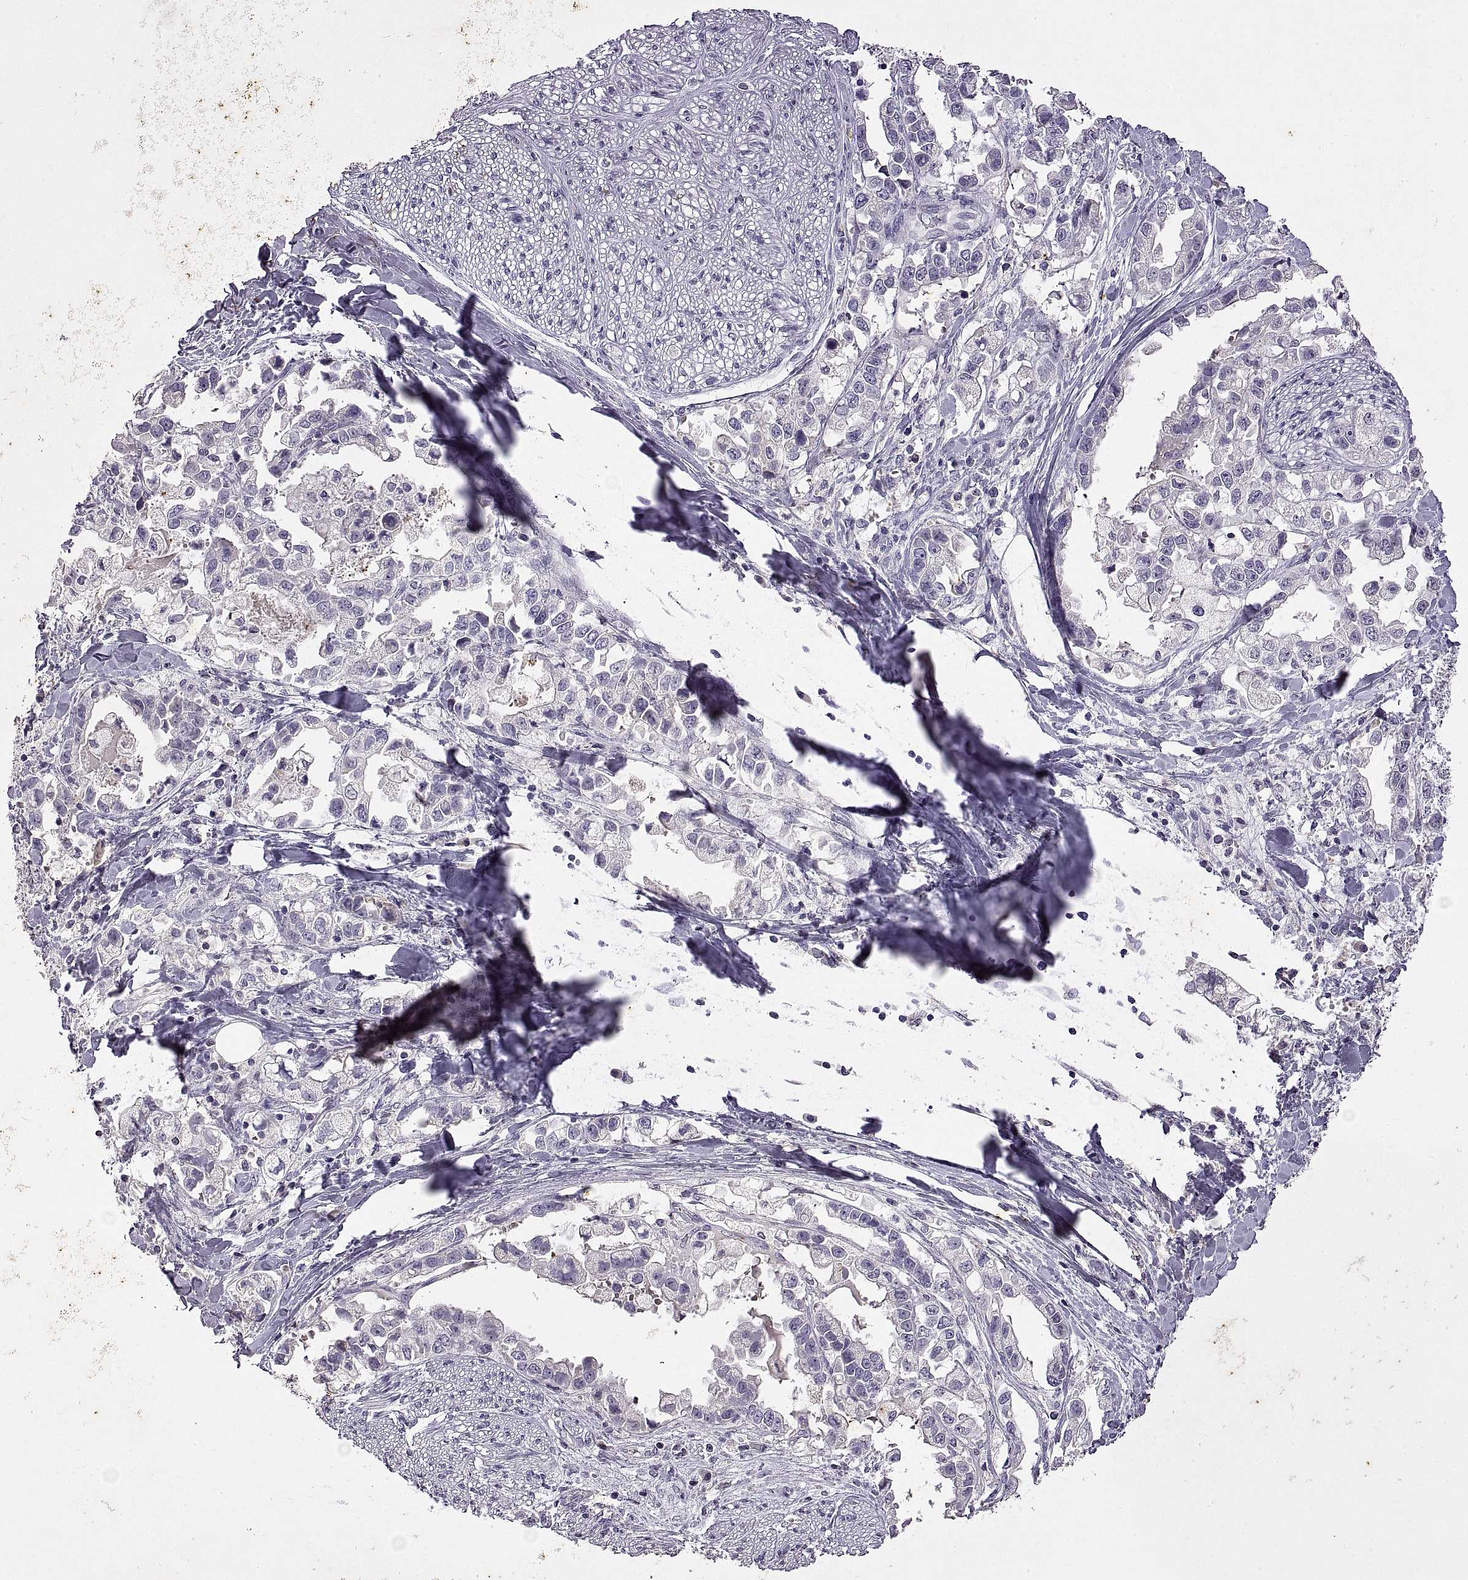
{"staining": {"intensity": "negative", "quantity": "none", "location": "none"}, "tissue": "stomach cancer", "cell_type": "Tumor cells", "image_type": "cancer", "snomed": [{"axis": "morphology", "description": "Adenocarcinoma, NOS"}, {"axis": "topography", "description": "Stomach"}], "caption": "Tumor cells are negative for brown protein staining in stomach adenocarcinoma.", "gene": "DEFB136", "patient": {"sex": "male", "age": 59}}